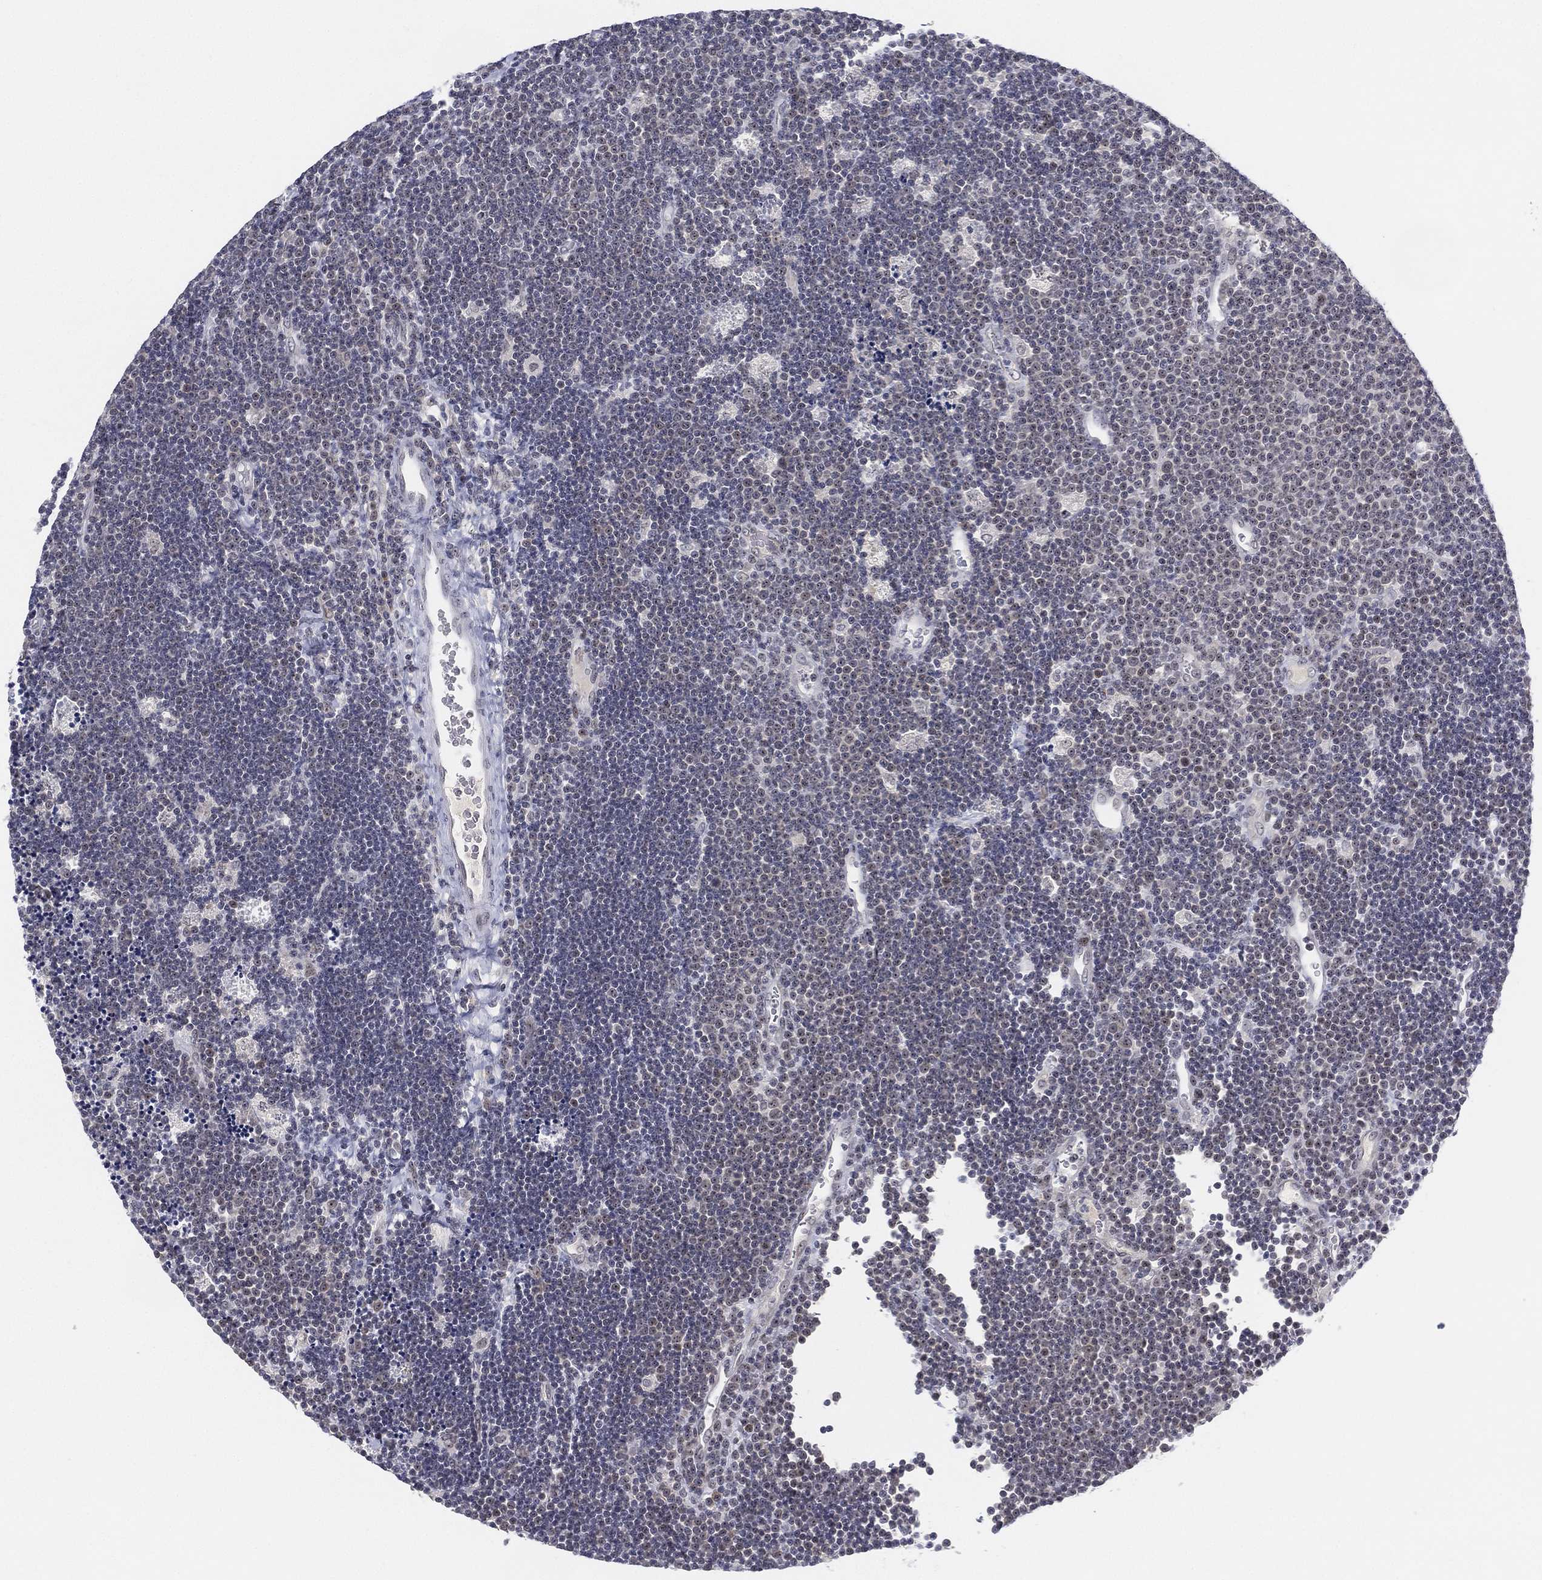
{"staining": {"intensity": "negative", "quantity": "none", "location": "none"}, "tissue": "lymphoma", "cell_type": "Tumor cells", "image_type": "cancer", "snomed": [{"axis": "morphology", "description": "Malignant lymphoma, non-Hodgkin's type, Low grade"}, {"axis": "topography", "description": "Brain"}], "caption": "DAB immunohistochemical staining of human malignant lymphoma, non-Hodgkin's type (low-grade) demonstrates no significant expression in tumor cells.", "gene": "MS4A8", "patient": {"sex": "female", "age": 66}}